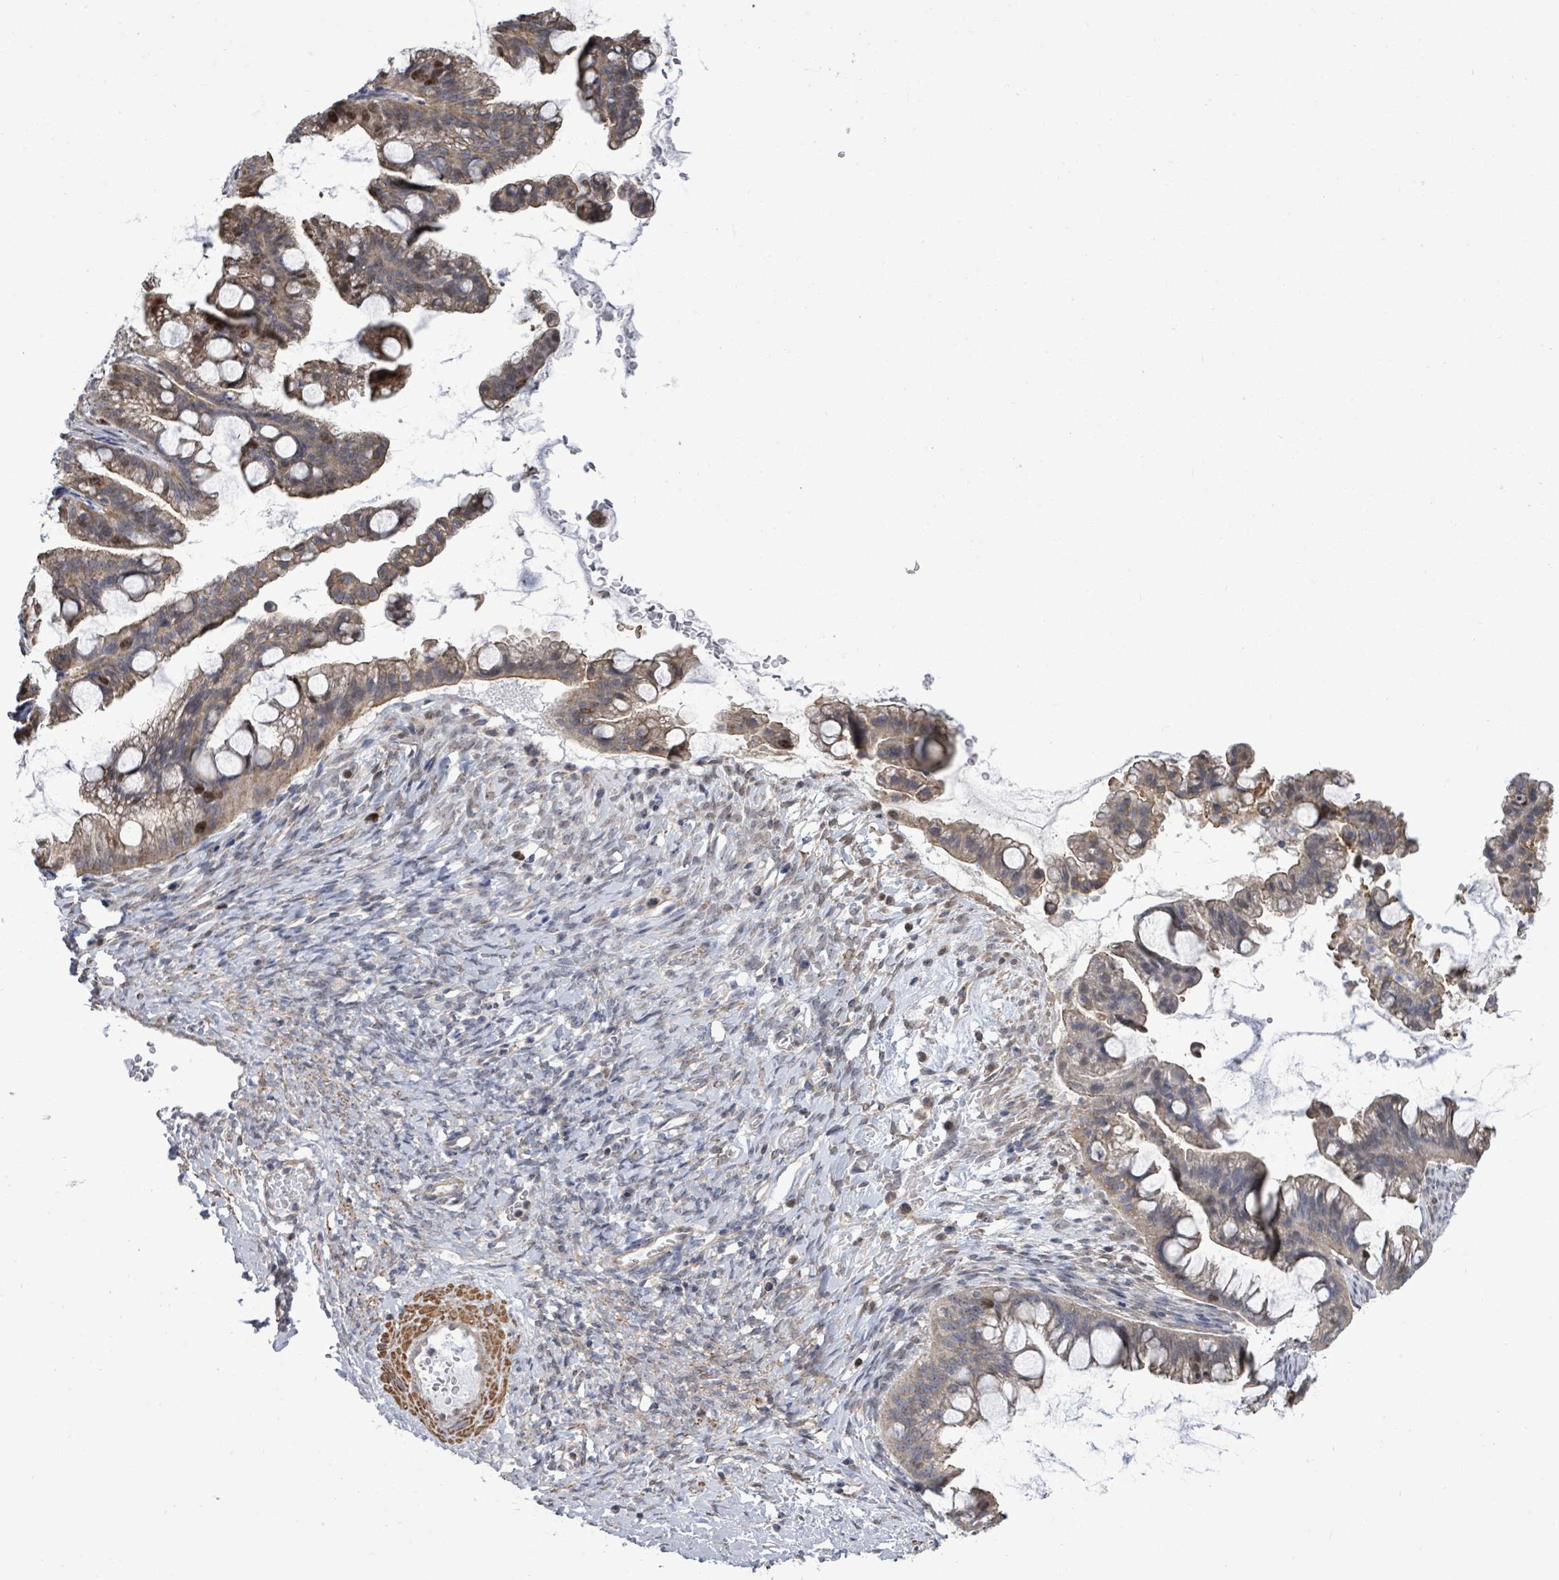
{"staining": {"intensity": "weak", "quantity": ">75%", "location": "cytoplasmic/membranous"}, "tissue": "ovarian cancer", "cell_type": "Tumor cells", "image_type": "cancer", "snomed": [{"axis": "morphology", "description": "Cystadenocarcinoma, mucinous, NOS"}, {"axis": "topography", "description": "Ovary"}], "caption": "Mucinous cystadenocarcinoma (ovarian) stained for a protein (brown) reveals weak cytoplasmic/membranous positive positivity in about >75% of tumor cells.", "gene": "PAPSS1", "patient": {"sex": "female", "age": 73}}